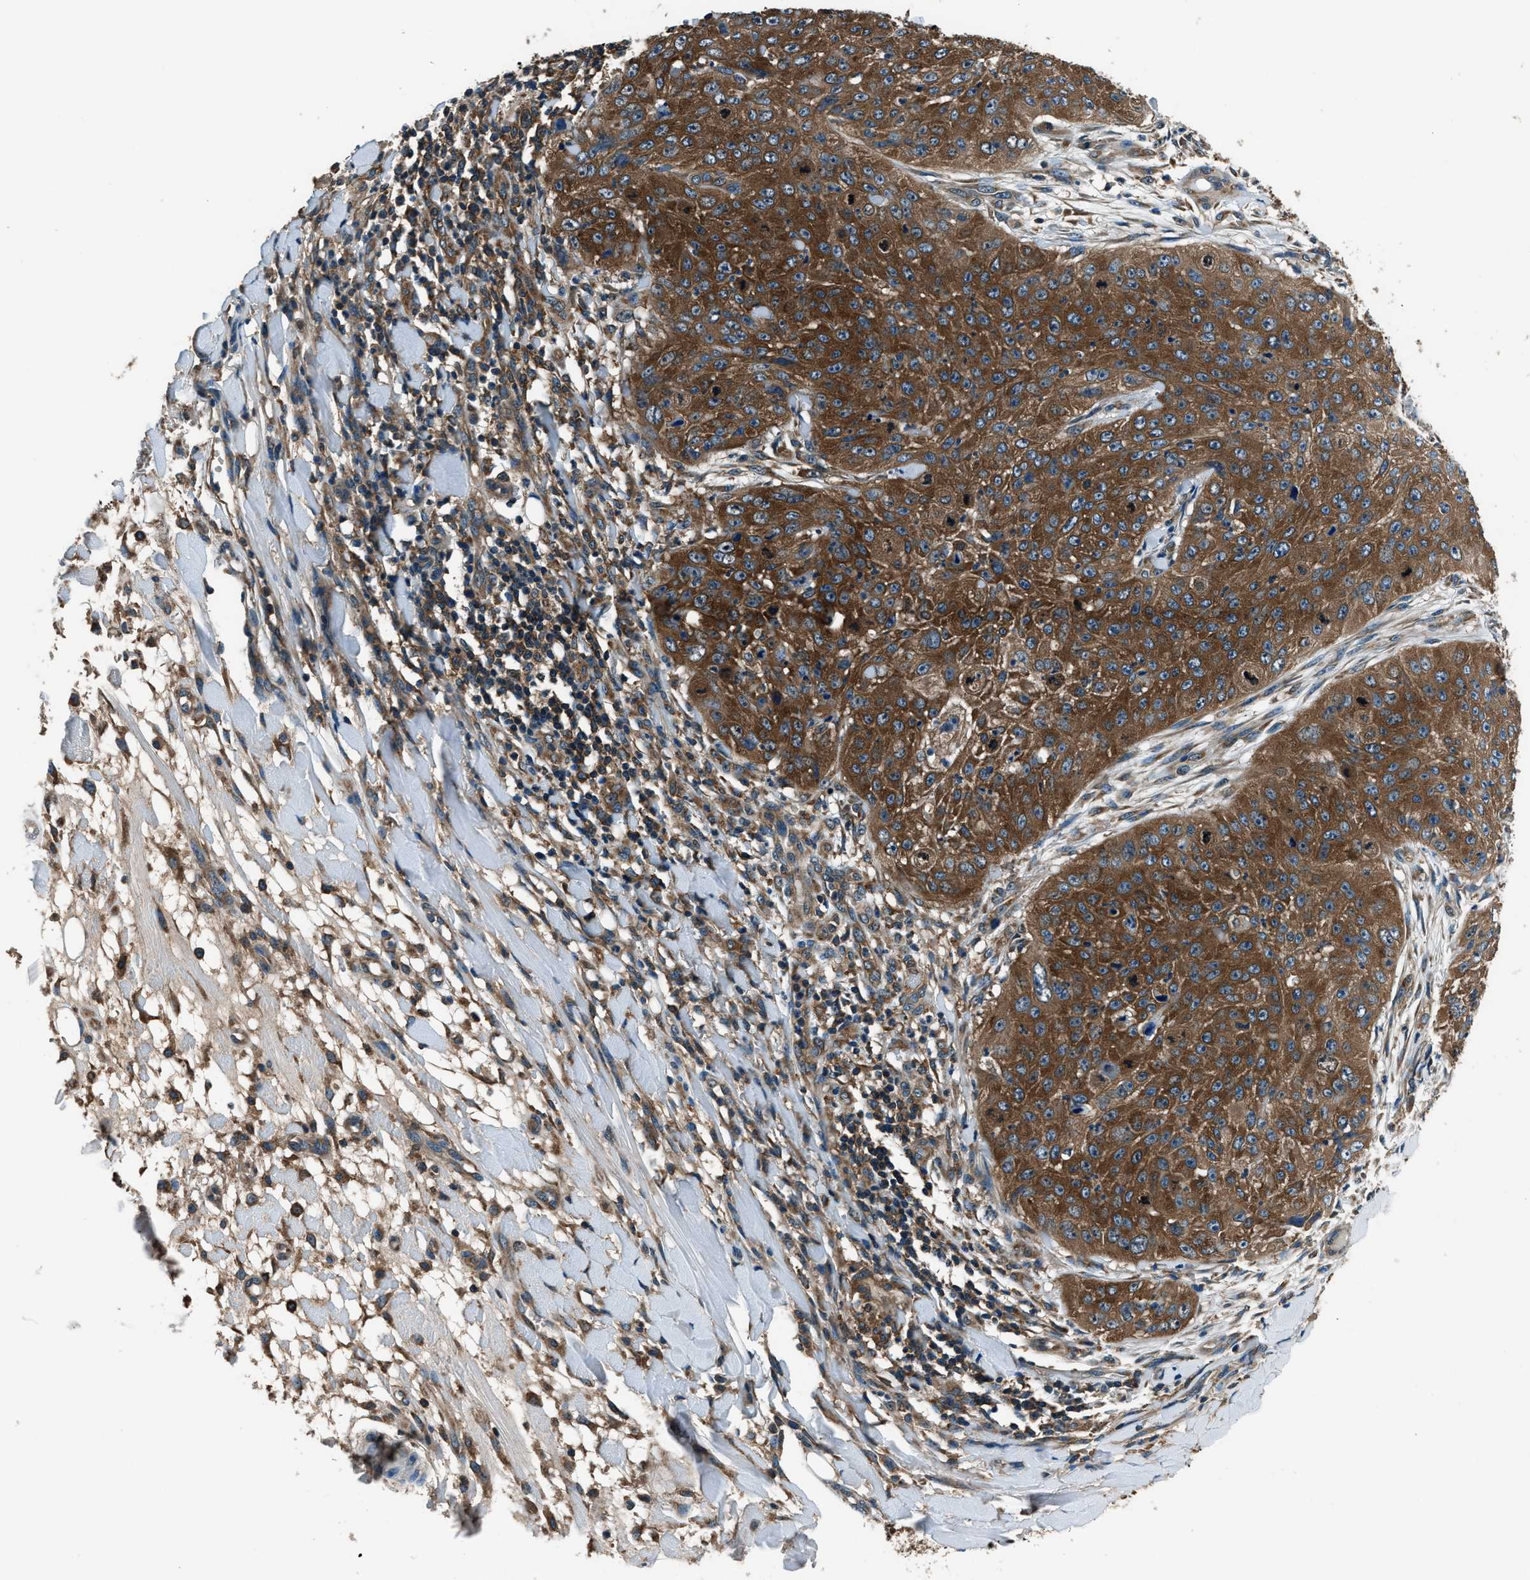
{"staining": {"intensity": "strong", "quantity": ">75%", "location": "cytoplasmic/membranous"}, "tissue": "skin cancer", "cell_type": "Tumor cells", "image_type": "cancer", "snomed": [{"axis": "morphology", "description": "Squamous cell carcinoma, NOS"}, {"axis": "topography", "description": "Skin"}], "caption": "Squamous cell carcinoma (skin) stained with a brown dye demonstrates strong cytoplasmic/membranous positive staining in approximately >75% of tumor cells.", "gene": "ARFGAP2", "patient": {"sex": "female", "age": 80}}